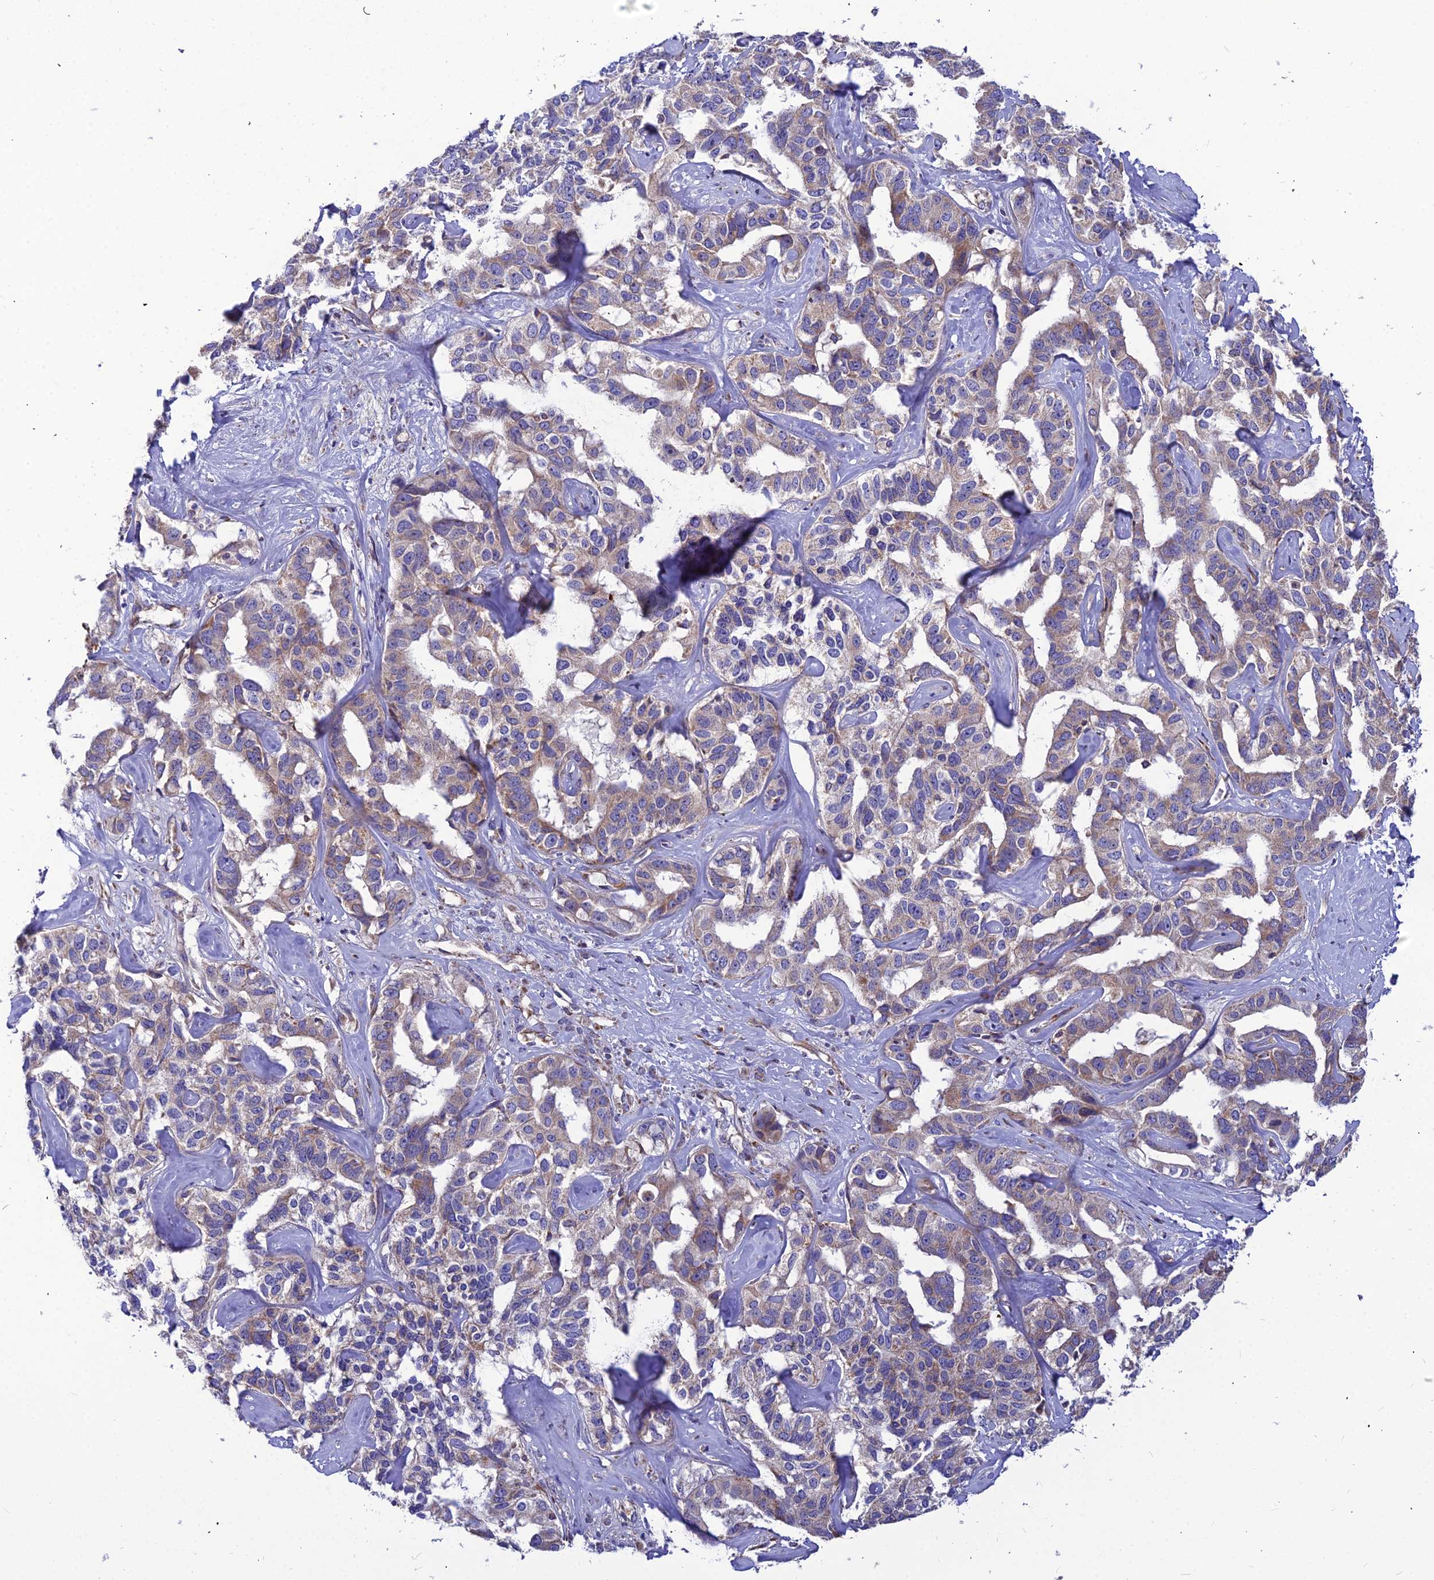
{"staining": {"intensity": "weak", "quantity": "<25%", "location": "cytoplasmic/membranous"}, "tissue": "liver cancer", "cell_type": "Tumor cells", "image_type": "cancer", "snomed": [{"axis": "morphology", "description": "Cholangiocarcinoma"}, {"axis": "topography", "description": "Liver"}], "caption": "DAB immunohistochemical staining of cholangiocarcinoma (liver) reveals no significant staining in tumor cells. (DAB (3,3'-diaminobenzidine) immunohistochemistry (IHC) with hematoxylin counter stain).", "gene": "ASPHD1", "patient": {"sex": "male", "age": 59}}